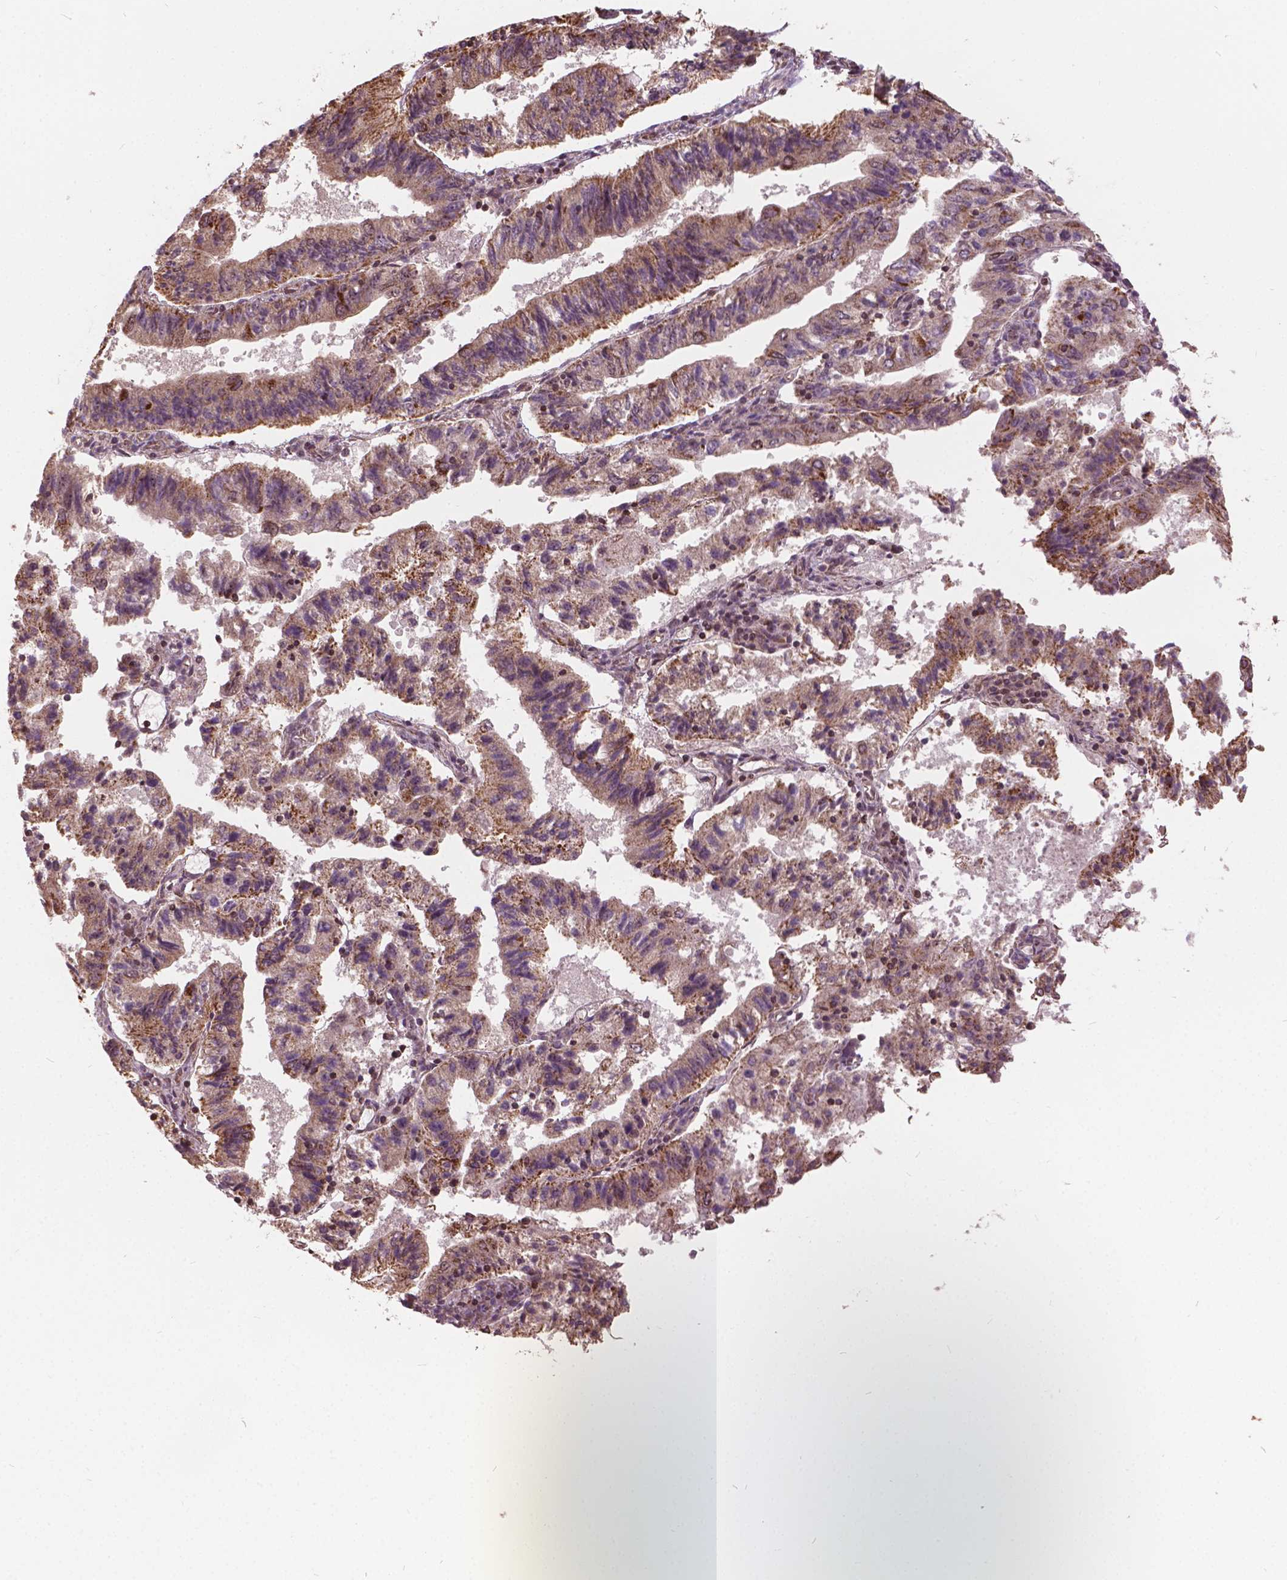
{"staining": {"intensity": "moderate", "quantity": ">75%", "location": "cytoplasmic/membranous"}, "tissue": "endometrial cancer", "cell_type": "Tumor cells", "image_type": "cancer", "snomed": [{"axis": "morphology", "description": "Adenocarcinoma, NOS"}, {"axis": "topography", "description": "Endometrium"}], "caption": "The micrograph shows a brown stain indicating the presence of a protein in the cytoplasmic/membranous of tumor cells in adenocarcinoma (endometrial).", "gene": "GPS2", "patient": {"sex": "female", "age": 82}}